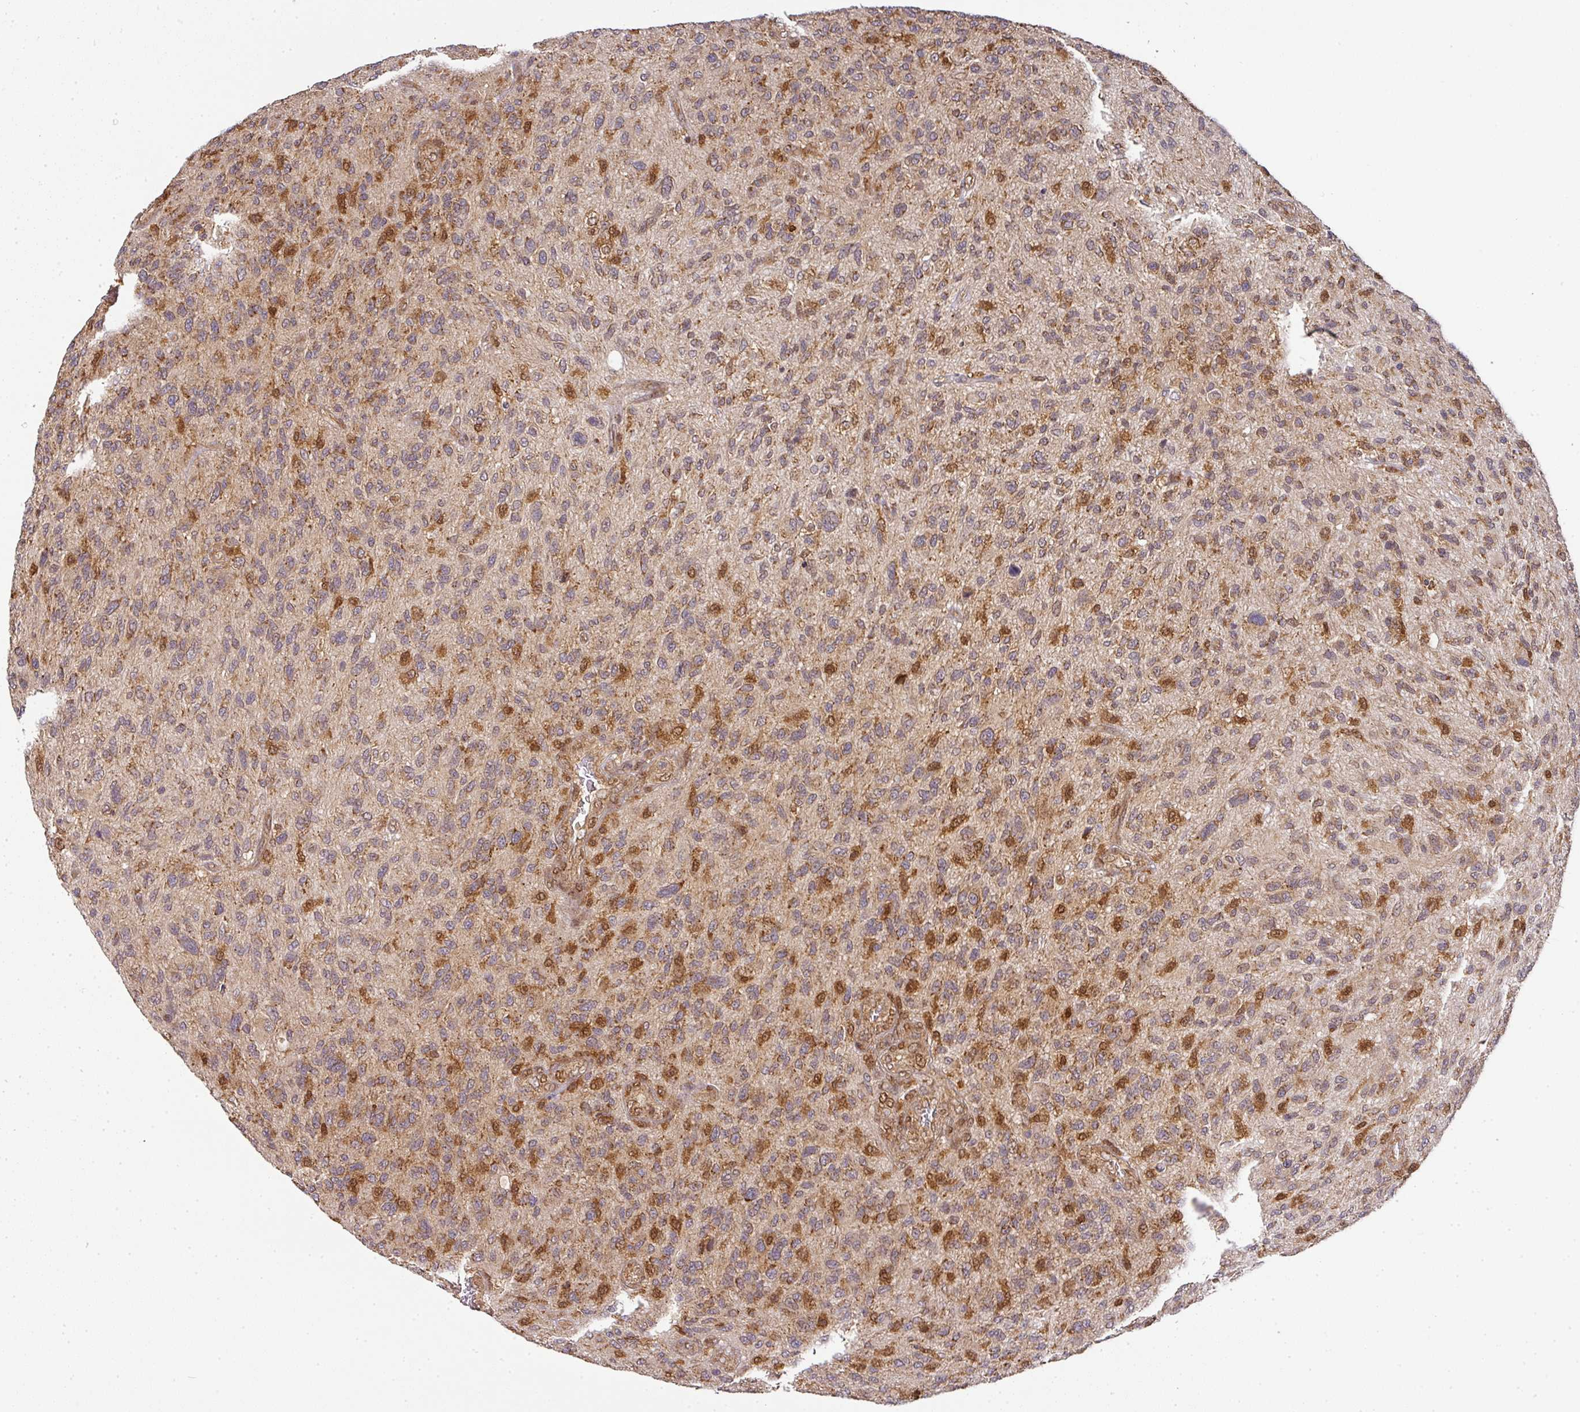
{"staining": {"intensity": "moderate", "quantity": "25%-75%", "location": "cytoplasmic/membranous"}, "tissue": "glioma", "cell_type": "Tumor cells", "image_type": "cancer", "snomed": [{"axis": "morphology", "description": "Glioma, malignant, High grade"}, {"axis": "topography", "description": "Brain"}], "caption": "Malignant high-grade glioma stained with DAB immunohistochemistry (IHC) shows medium levels of moderate cytoplasmic/membranous staining in about 25%-75% of tumor cells.", "gene": "MALSU1", "patient": {"sex": "male", "age": 47}}